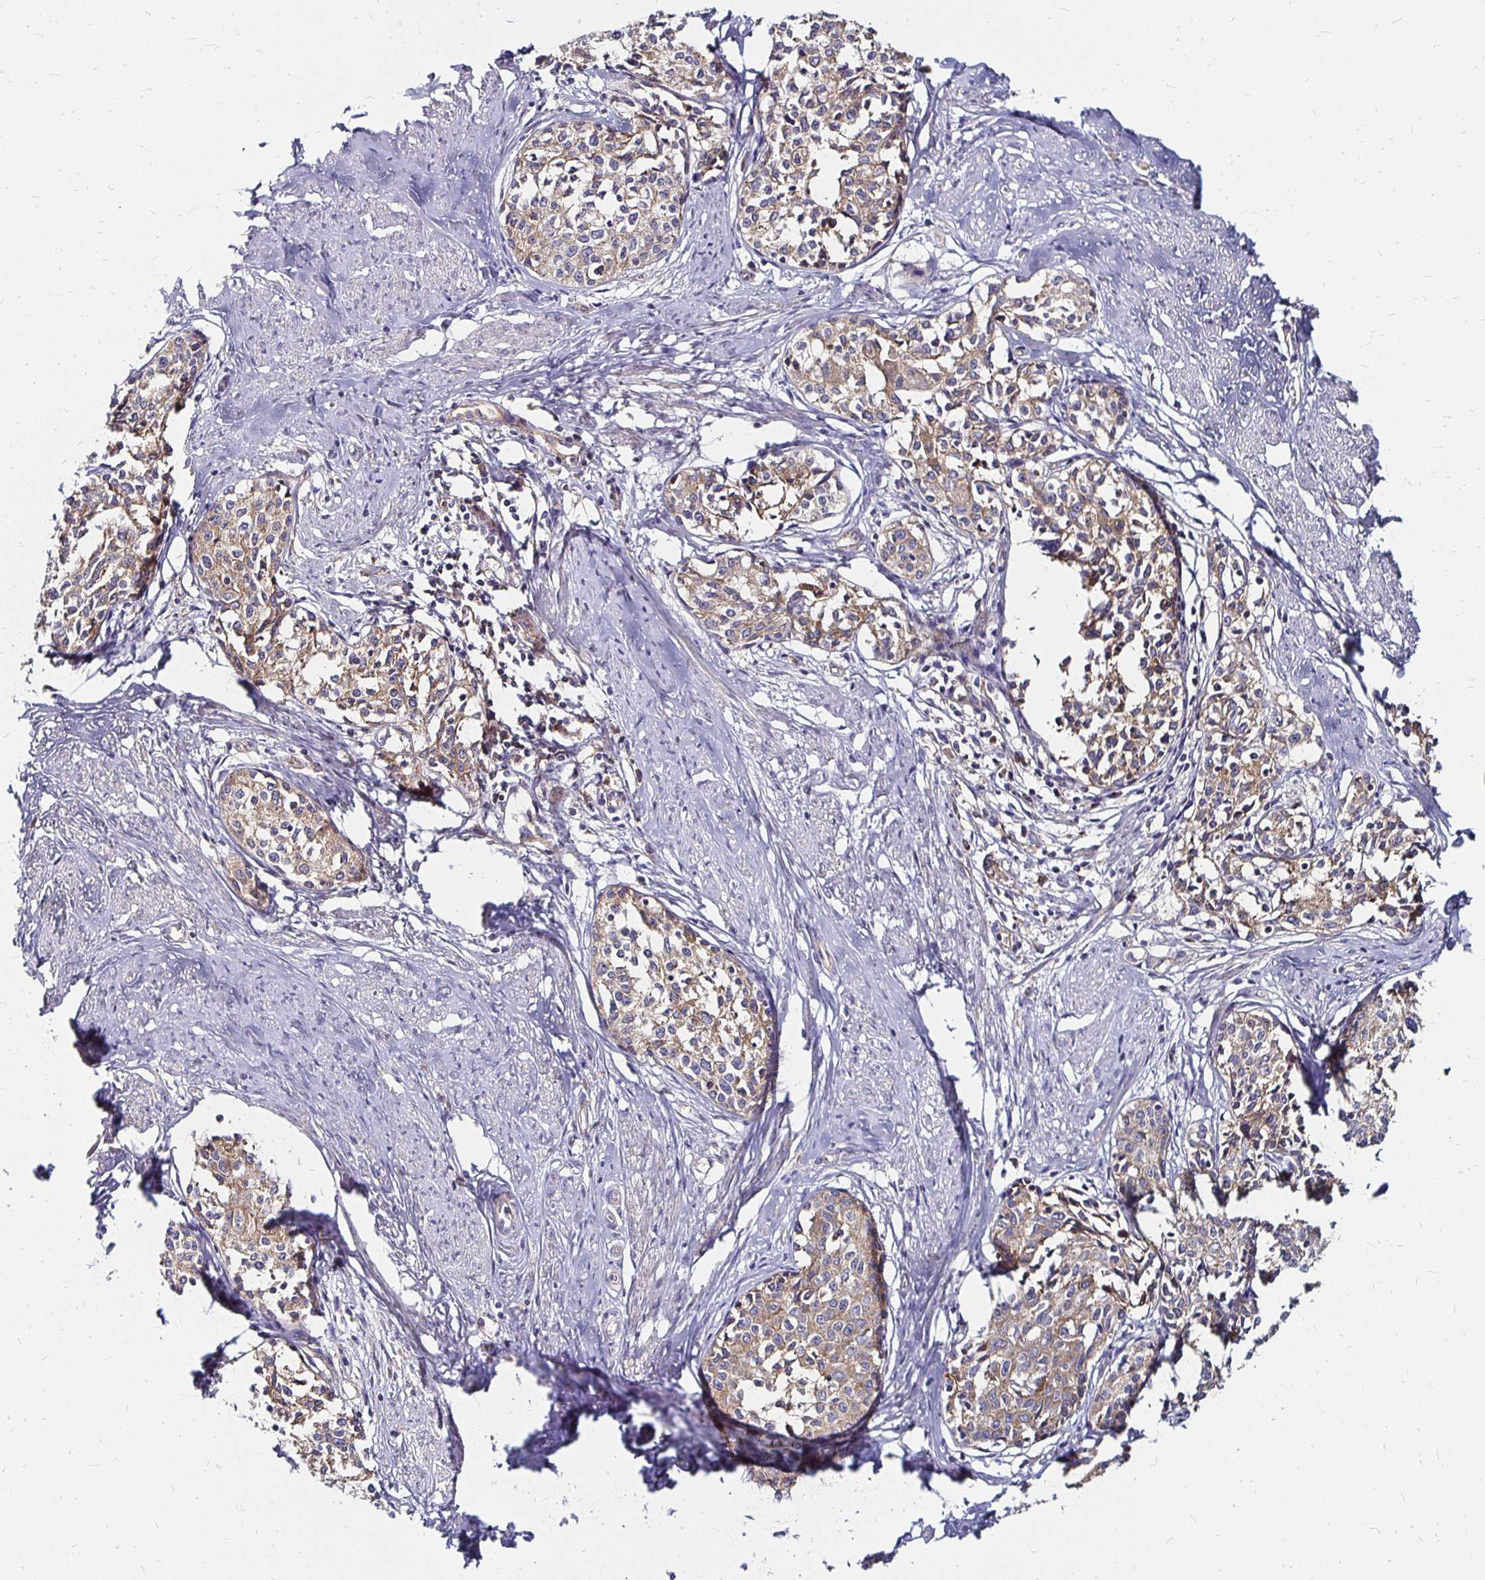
{"staining": {"intensity": "weak", "quantity": ">75%", "location": "cytoplasmic/membranous"}, "tissue": "cervical cancer", "cell_type": "Tumor cells", "image_type": "cancer", "snomed": [{"axis": "morphology", "description": "Squamous cell carcinoma, NOS"}, {"axis": "morphology", "description": "Adenocarcinoma, NOS"}, {"axis": "topography", "description": "Cervix"}], "caption": "This is an image of immunohistochemistry (IHC) staining of cervical cancer, which shows weak positivity in the cytoplasmic/membranous of tumor cells.", "gene": "NCSTN", "patient": {"sex": "female", "age": 52}}